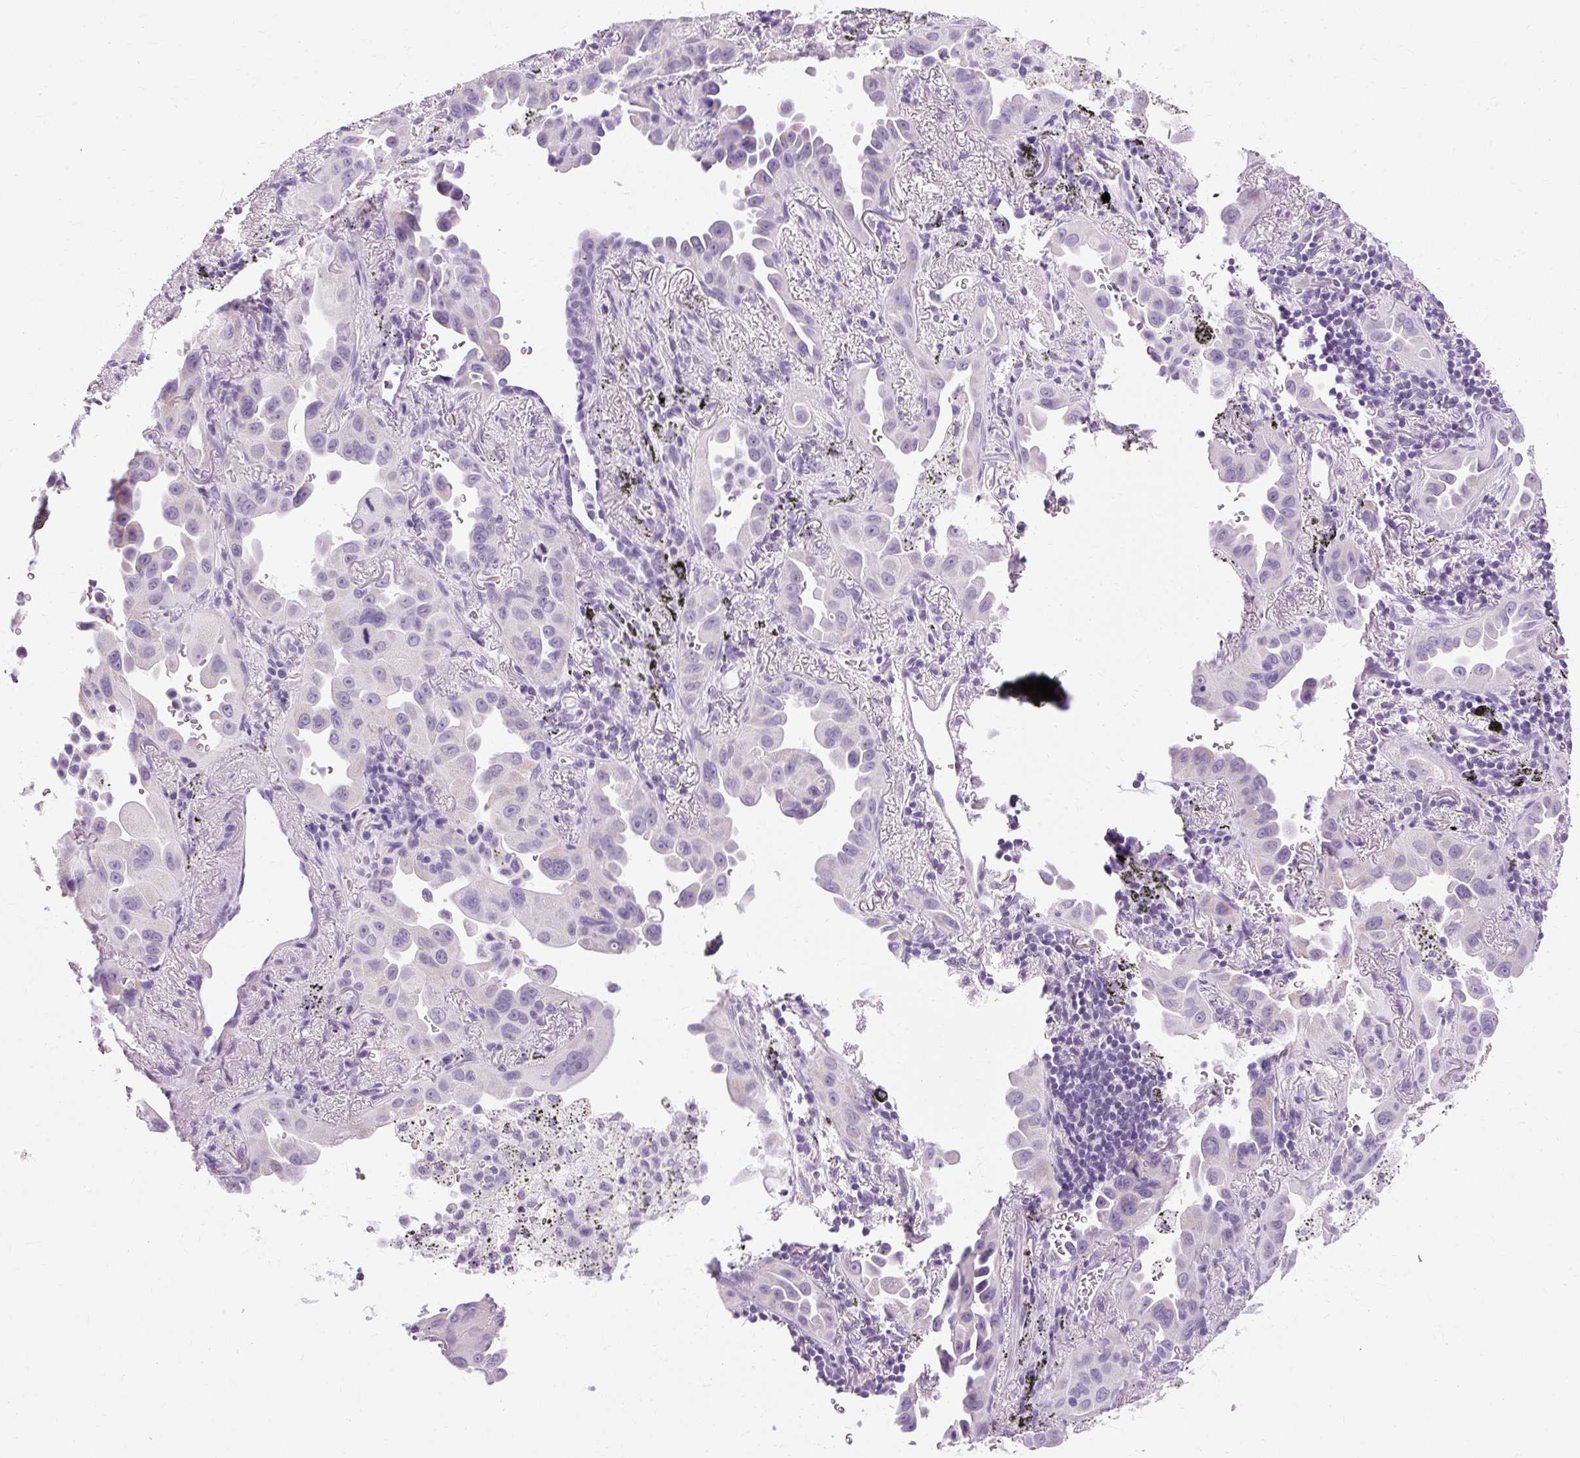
{"staining": {"intensity": "negative", "quantity": "none", "location": "none"}, "tissue": "lung cancer", "cell_type": "Tumor cells", "image_type": "cancer", "snomed": [{"axis": "morphology", "description": "Adenocarcinoma, NOS"}, {"axis": "topography", "description": "Lung"}], "caption": "High power microscopy photomicrograph of an immunohistochemistry (IHC) photomicrograph of adenocarcinoma (lung), revealing no significant expression in tumor cells.", "gene": "B3GNT4", "patient": {"sex": "male", "age": 68}}